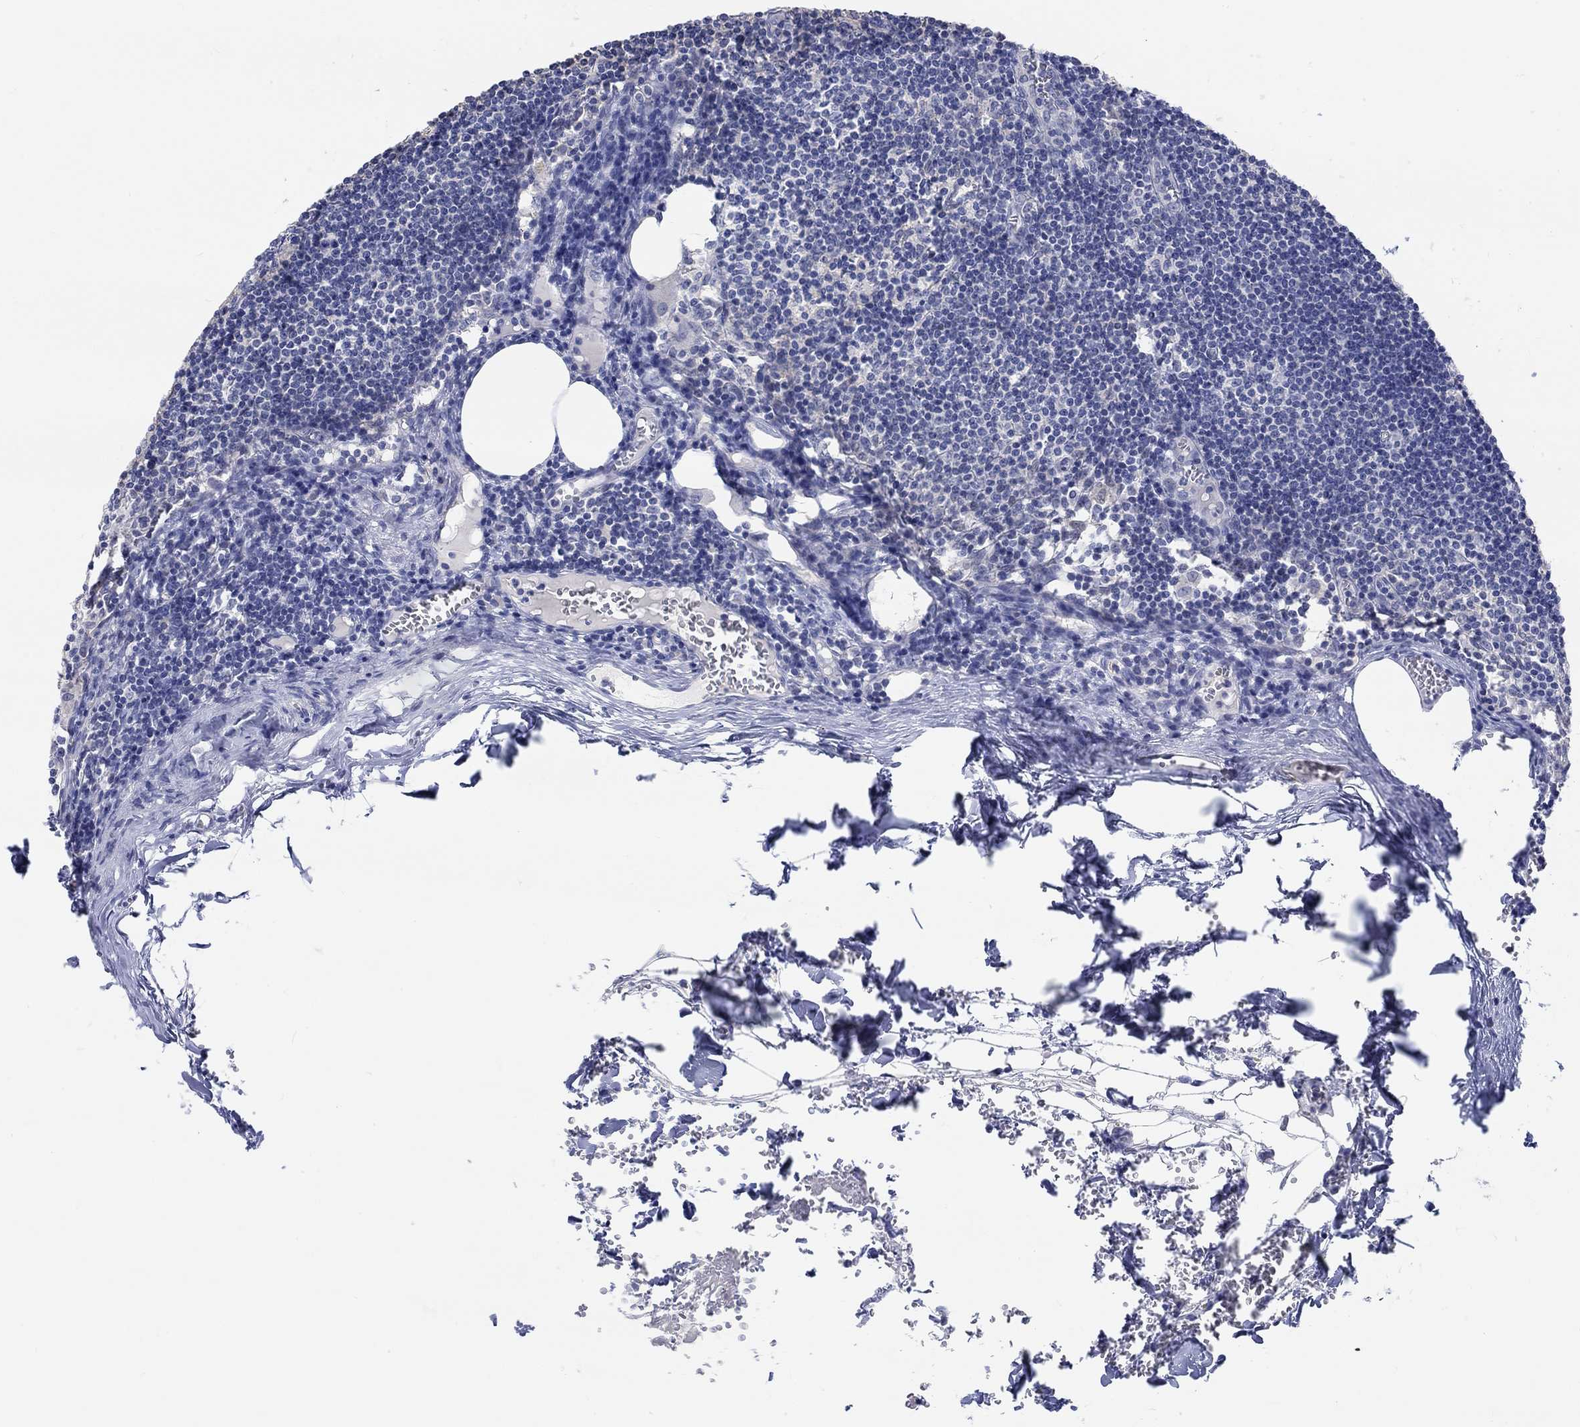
{"staining": {"intensity": "weak", "quantity": "<25%", "location": "cytoplasmic/membranous"}, "tissue": "lymph node", "cell_type": "Germinal center cells", "image_type": "normal", "snomed": [{"axis": "morphology", "description": "Normal tissue, NOS"}, {"axis": "topography", "description": "Lymph node"}], "caption": "A high-resolution image shows immunohistochemistry staining of normal lymph node, which exhibits no significant positivity in germinal center cells. (DAB (3,3'-diaminobenzidine) IHC with hematoxylin counter stain).", "gene": "NAV3", "patient": {"sex": "male", "age": 59}}